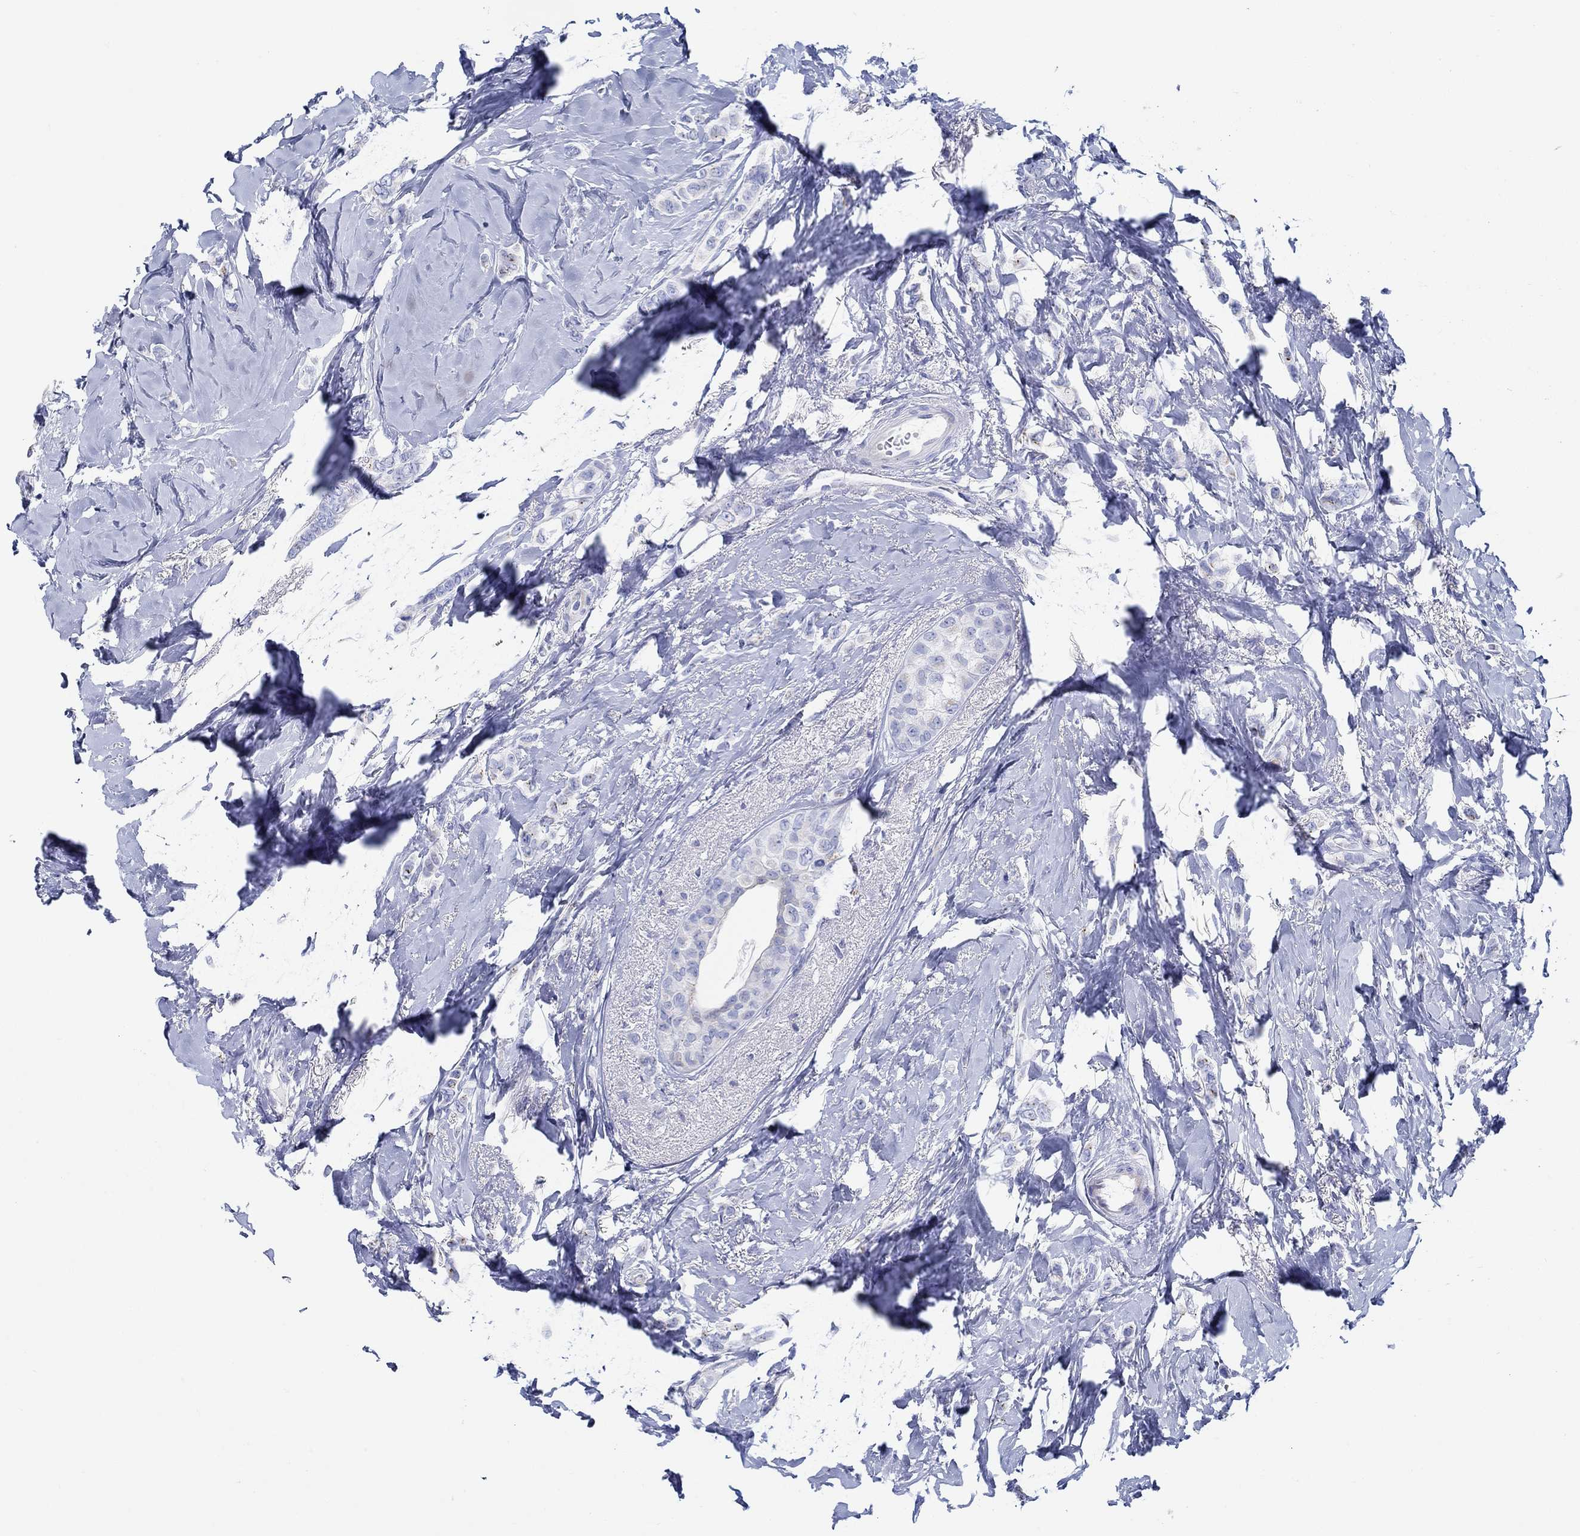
{"staining": {"intensity": "moderate", "quantity": "<25%", "location": "cytoplasmic/membranous"}, "tissue": "breast cancer", "cell_type": "Tumor cells", "image_type": "cancer", "snomed": [{"axis": "morphology", "description": "Lobular carcinoma"}, {"axis": "topography", "description": "Breast"}], "caption": "Immunohistochemistry (IHC) photomicrograph of neoplastic tissue: human breast cancer stained using immunohistochemistry reveals low levels of moderate protein expression localized specifically in the cytoplasmic/membranous of tumor cells, appearing as a cytoplasmic/membranous brown color.", "gene": "IGFBP6", "patient": {"sex": "female", "age": 66}}